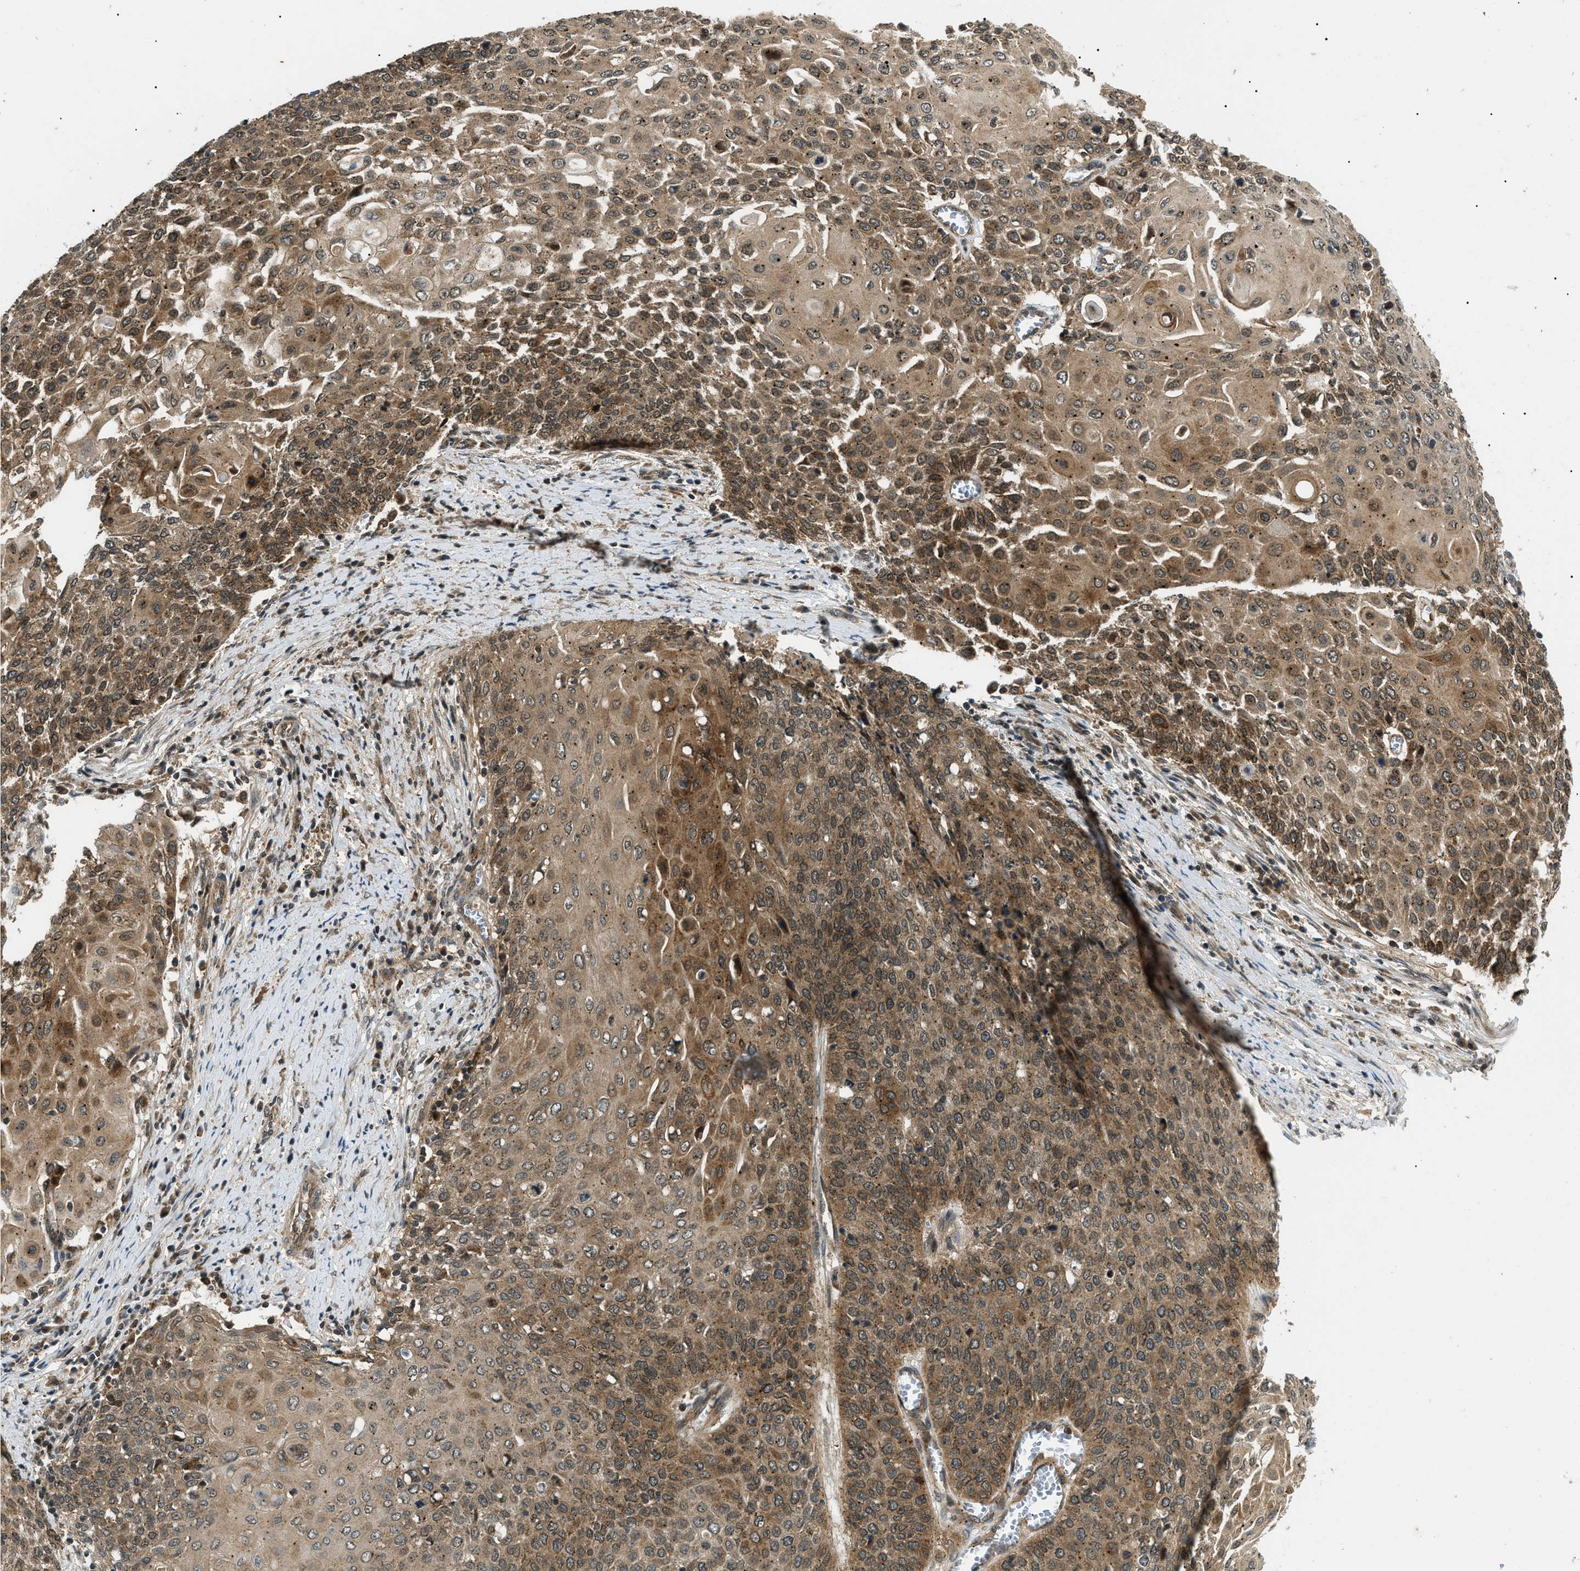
{"staining": {"intensity": "moderate", "quantity": ">75%", "location": "cytoplasmic/membranous"}, "tissue": "cervical cancer", "cell_type": "Tumor cells", "image_type": "cancer", "snomed": [{"axis": "morphology", "description": "Squamous cell carcinoma, NOS"}, {"axis": "topography", "description": "Cervix"}], "caption": "The immunohistochemical stain shows moderate cytoplasmic/membranous expression in tumor cells of cervical squamous cell carcinoma tissue. Nuclei are stained in blue.", "gene": "ATP6AP1", "patient": {"sex": "female", "age": 39}}